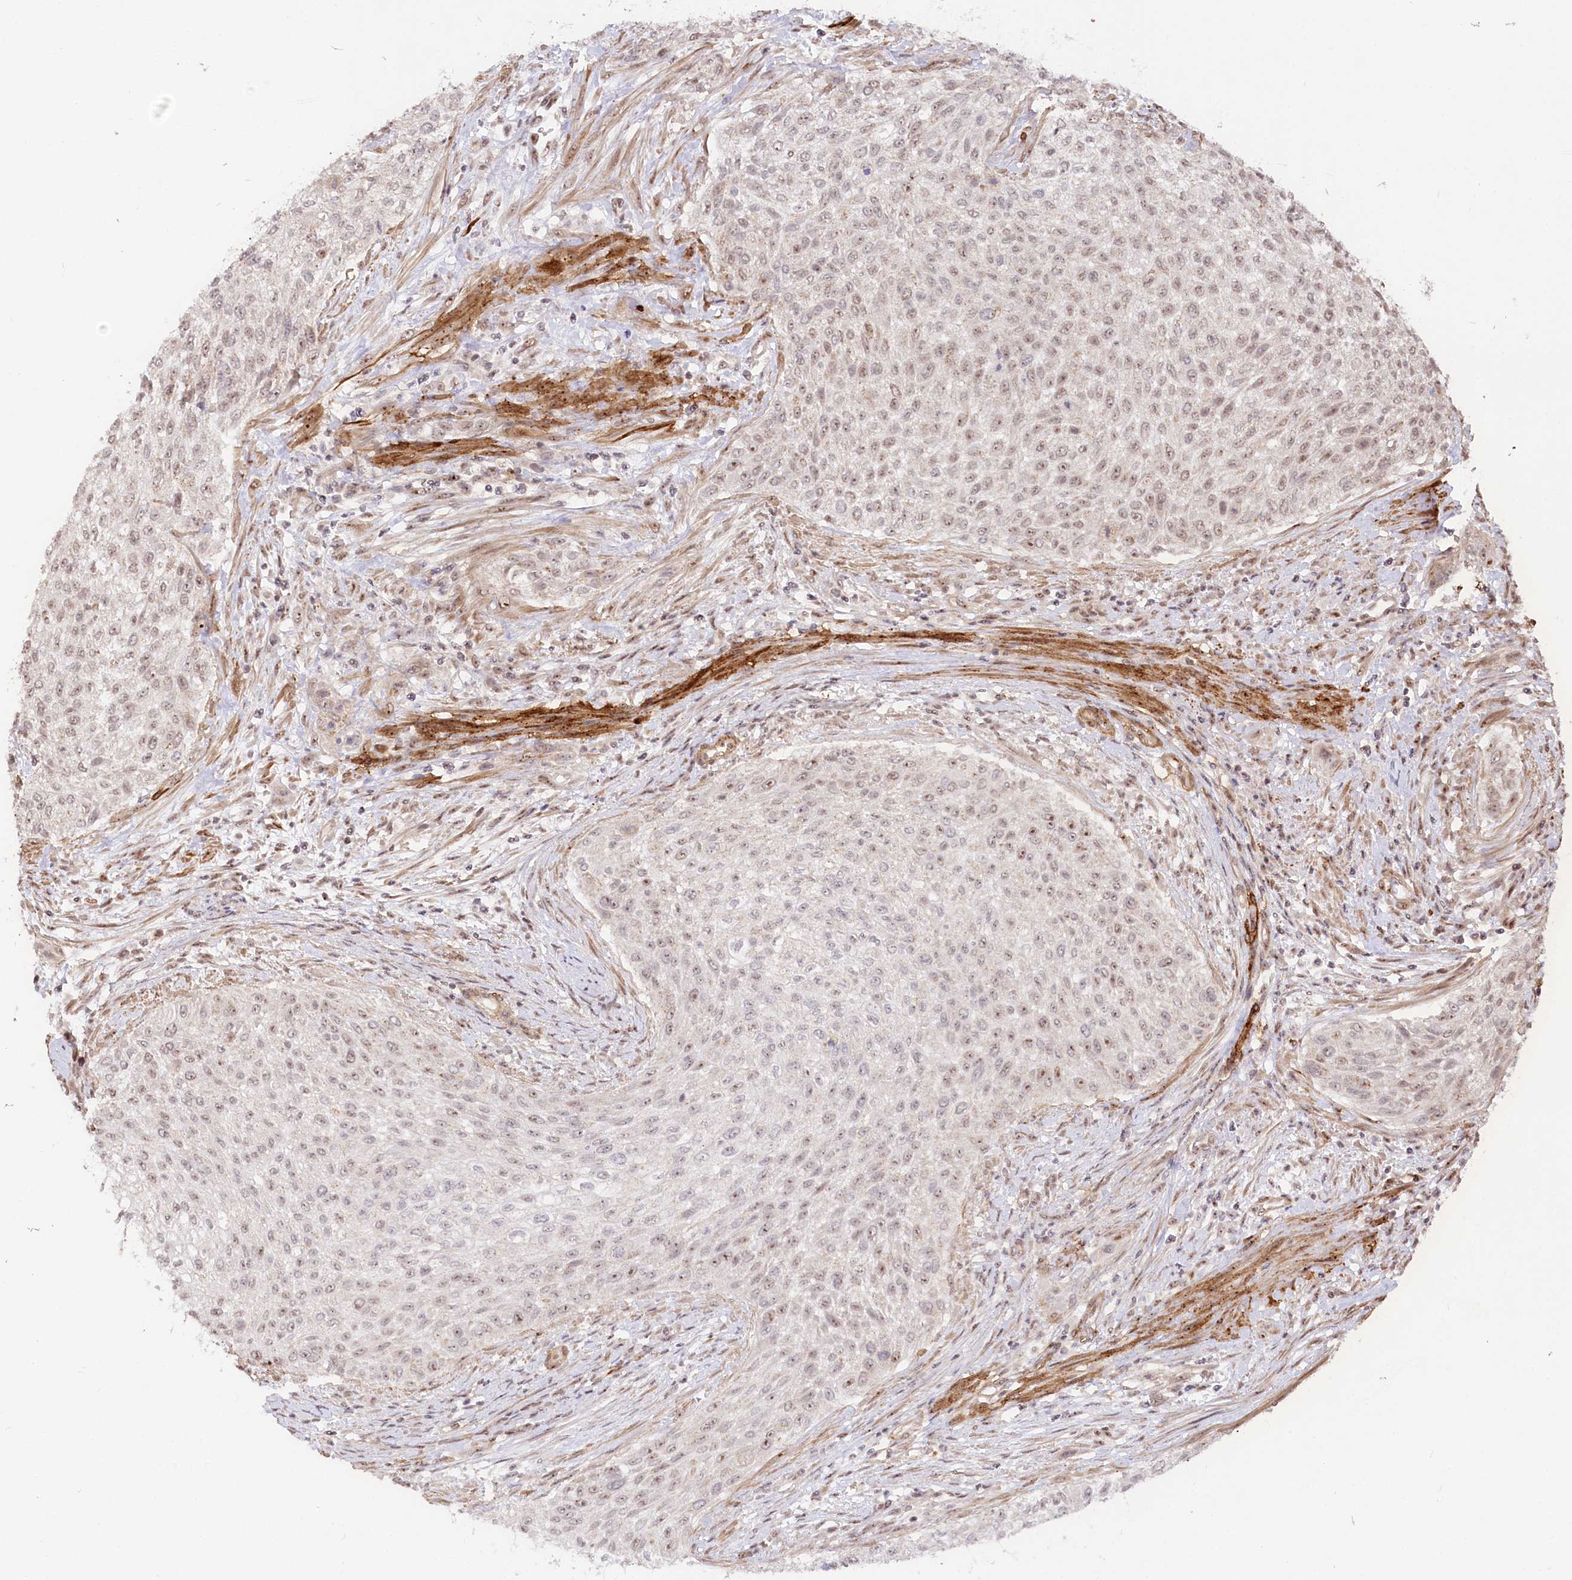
{"staining": {"intensity": "weak", "quantity": "25%-75%", "location": "nuclear"}, "tissue": "urothelial cancer", "cell_type": "Tumor cells", "image_type": "cancer", "snomed": [{"axis": "morphology", "description": "Urothelial carcinoma, High grade"}, {"axis": "topography", "description": "Urinary bladder"}], "caption": "Protein staining shows weak nuclear positivity in approximately 25%-75% of tumor cells in high-grade urothelial carcinoma. (DAB (3,3'-diaminobenzidine) = brown stain, brightfield microscopy at high magnification).", "gene": "GNL3L", "patient": {"sex": "male", "age": 35}}